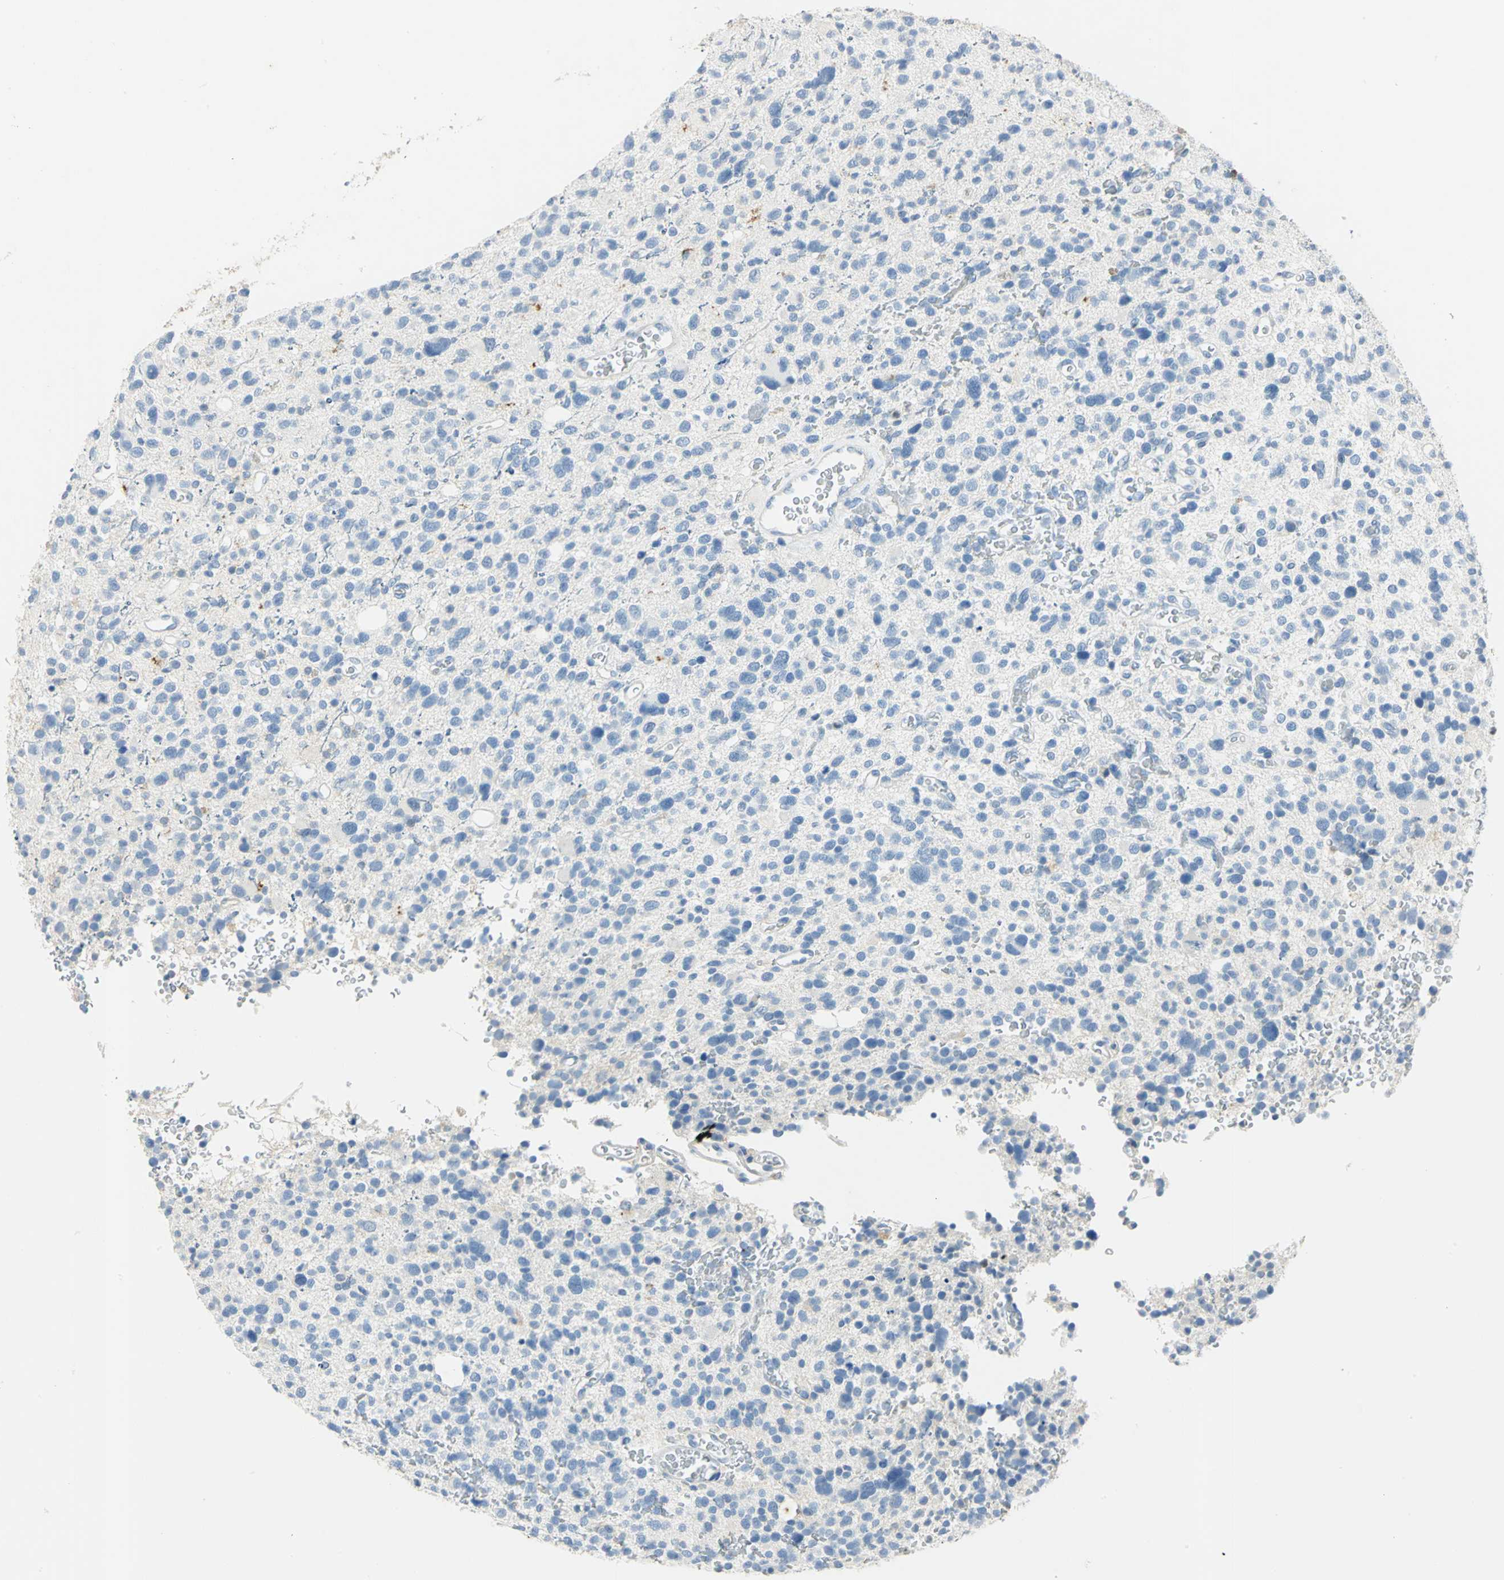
{"staining": {"intensity": "negative", "quantity": "none", "location": "none"}, "tissue": "glioma", "cell_type": "Tumor cells", "image_type": "cancer", "snomed": [{"axis": "morphology", "description": "Glioma, malignant, High grade"}, {"axis": "topography", "description": "Brain"}], "caption": "Human glioma stained for a protein using IHC reveals no staining in tumor cells.", "gene": "ANXA4", "patient": {"sex": "male", "age": 48}}